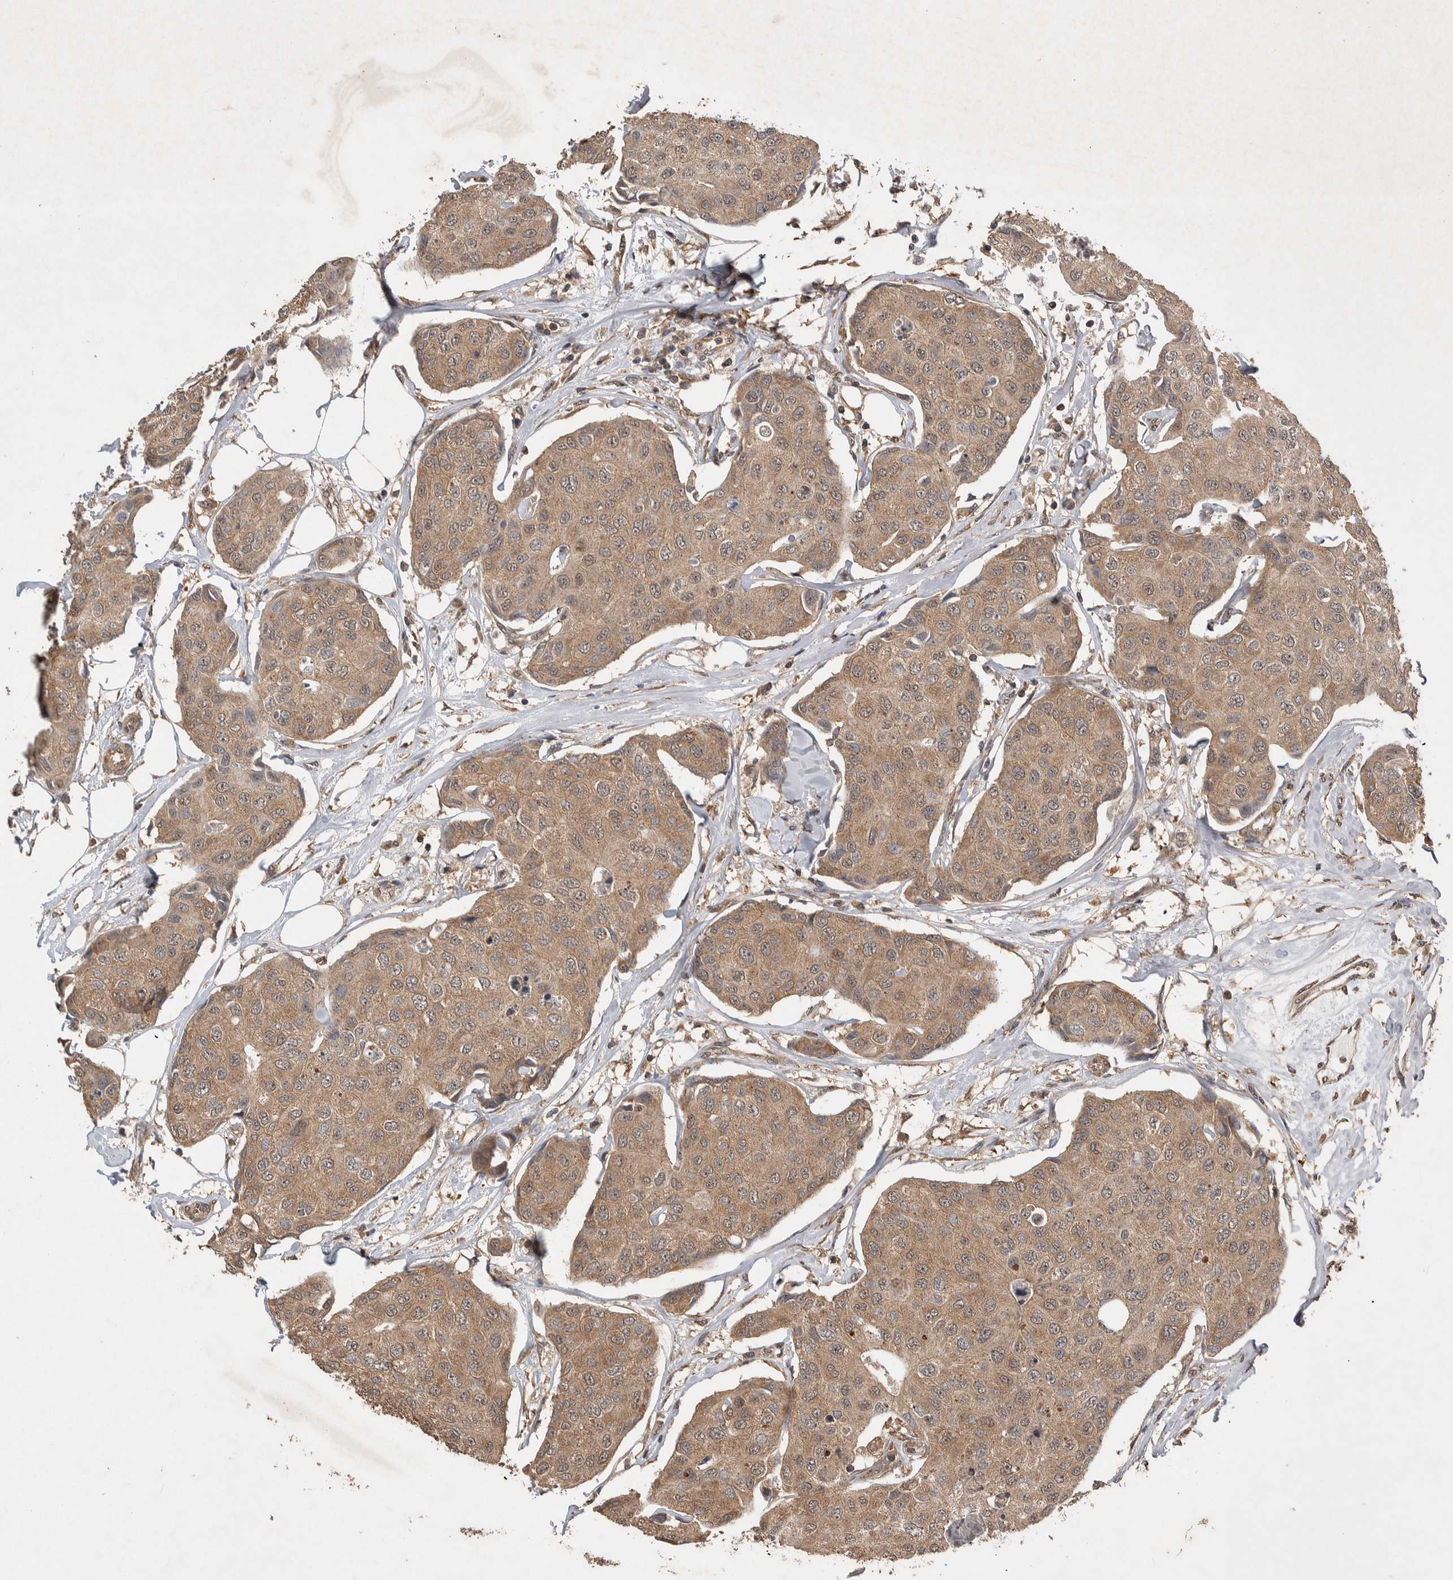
{"staining": {"intensity": "moderate", "quantity": ">75%", "location": "cytoplasmic/membranous"}, "tissue": "breast cancer", "cell_type": "Tumor cells", "image_type": "cancer", "snomed": [{"axis": "morphology", "description": "Duct carcinoma"}, {"axis": "topography", "description": "Breast"}], "caption": "Protein positivity by immunohistochemistry (IHC) shows moderate cytoplasmic/membranous expression in about >75% of tumor cells in breast cancer.", "gene": "DVL2", "patient": {"sex": "female", "age": 80}}